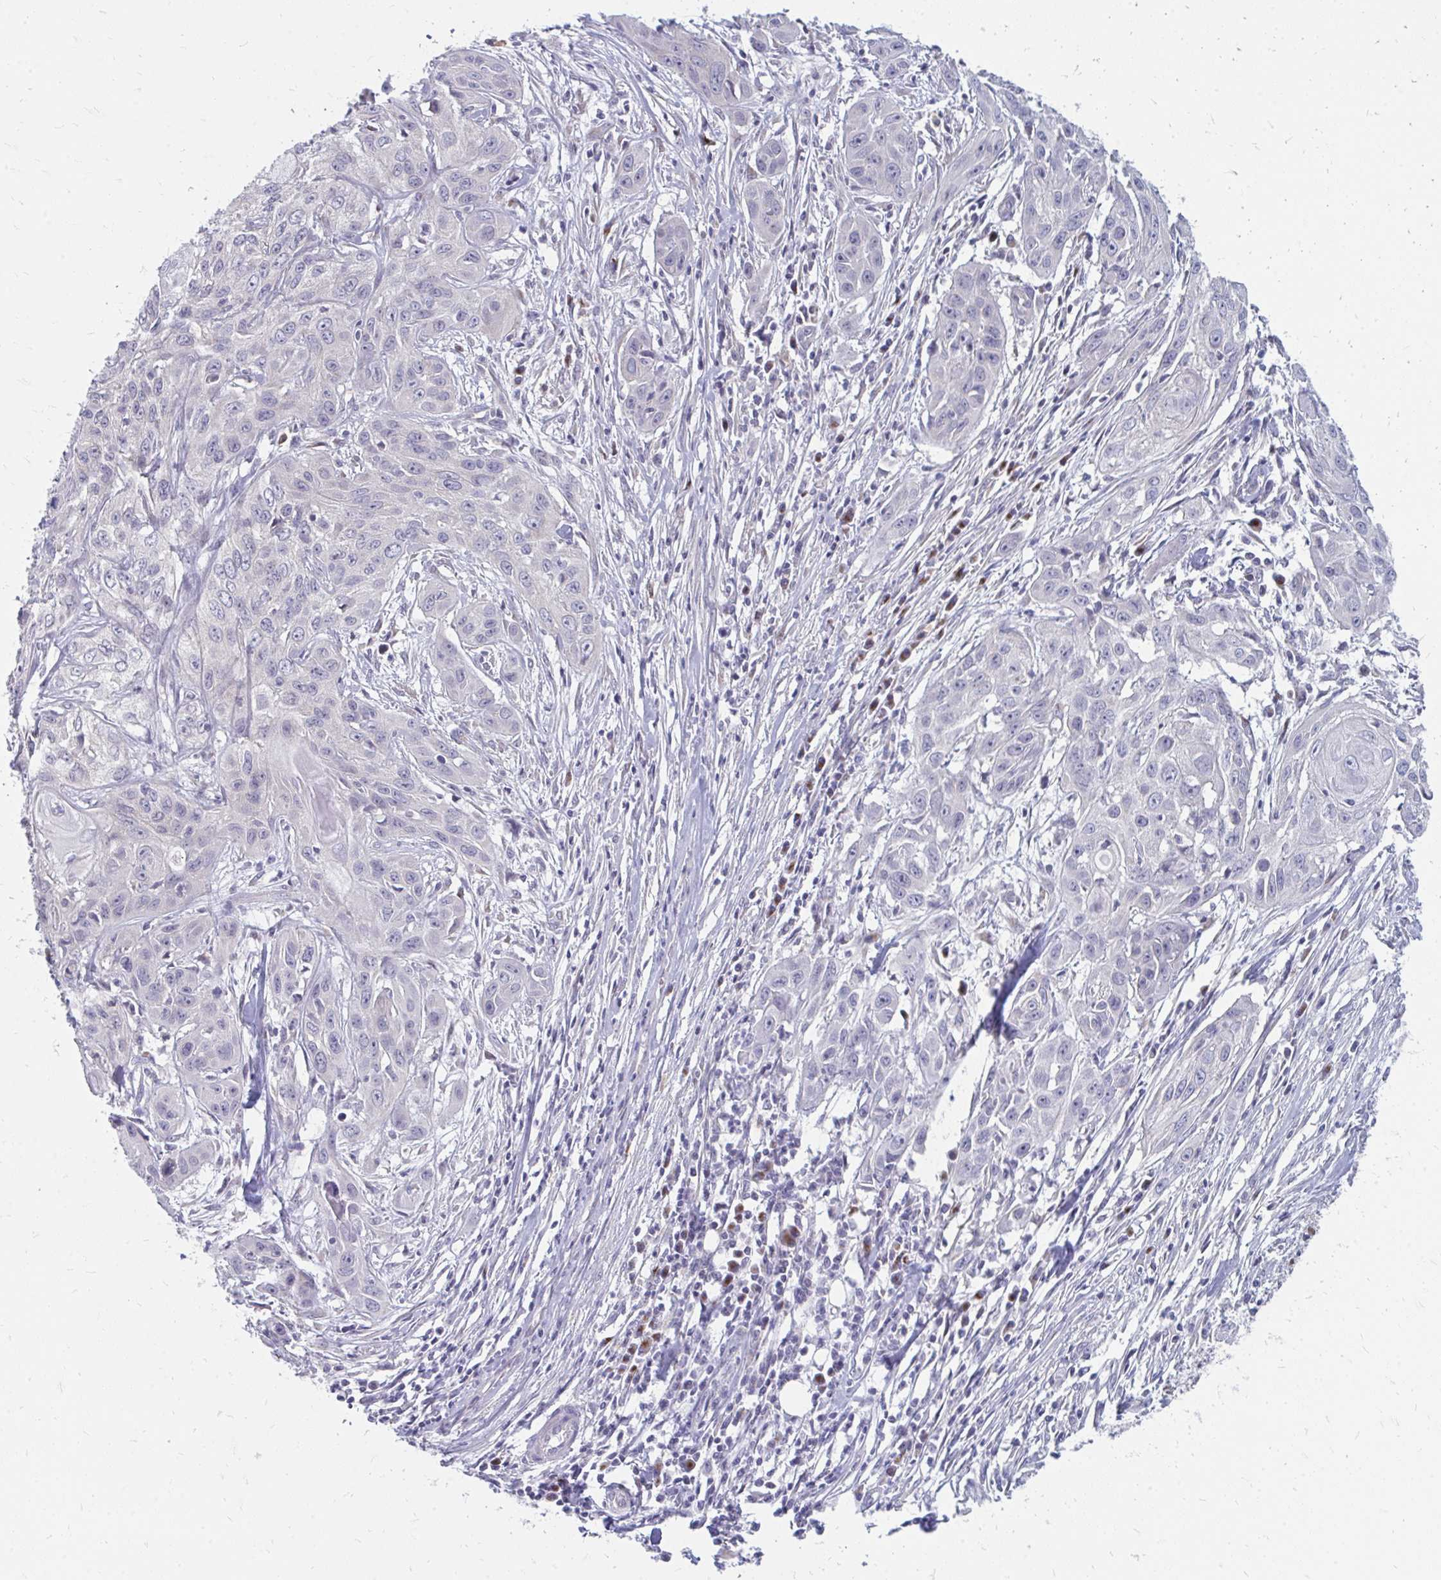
{"staining": {"intensity": "negative", "quantity": "none", "location": "none"}, "tissue": "skin cancer", "cell_type": "Tumor cells", "image_type": "cancer", "snomed": [{"axis": "morphology", "description": "Squamous cell carcinoma, NOS"}, {"axis": "topography", "description": "Skin"}, {"axis": "topography", "description": "Vulva"}], "caption": "Immunohistochemical staining of skin cancer (squamous cell carcinoma) displays no significant staining in tumor cells.", "gene": "PABIR3", "patient": {"sex": "female", "age": 83}}